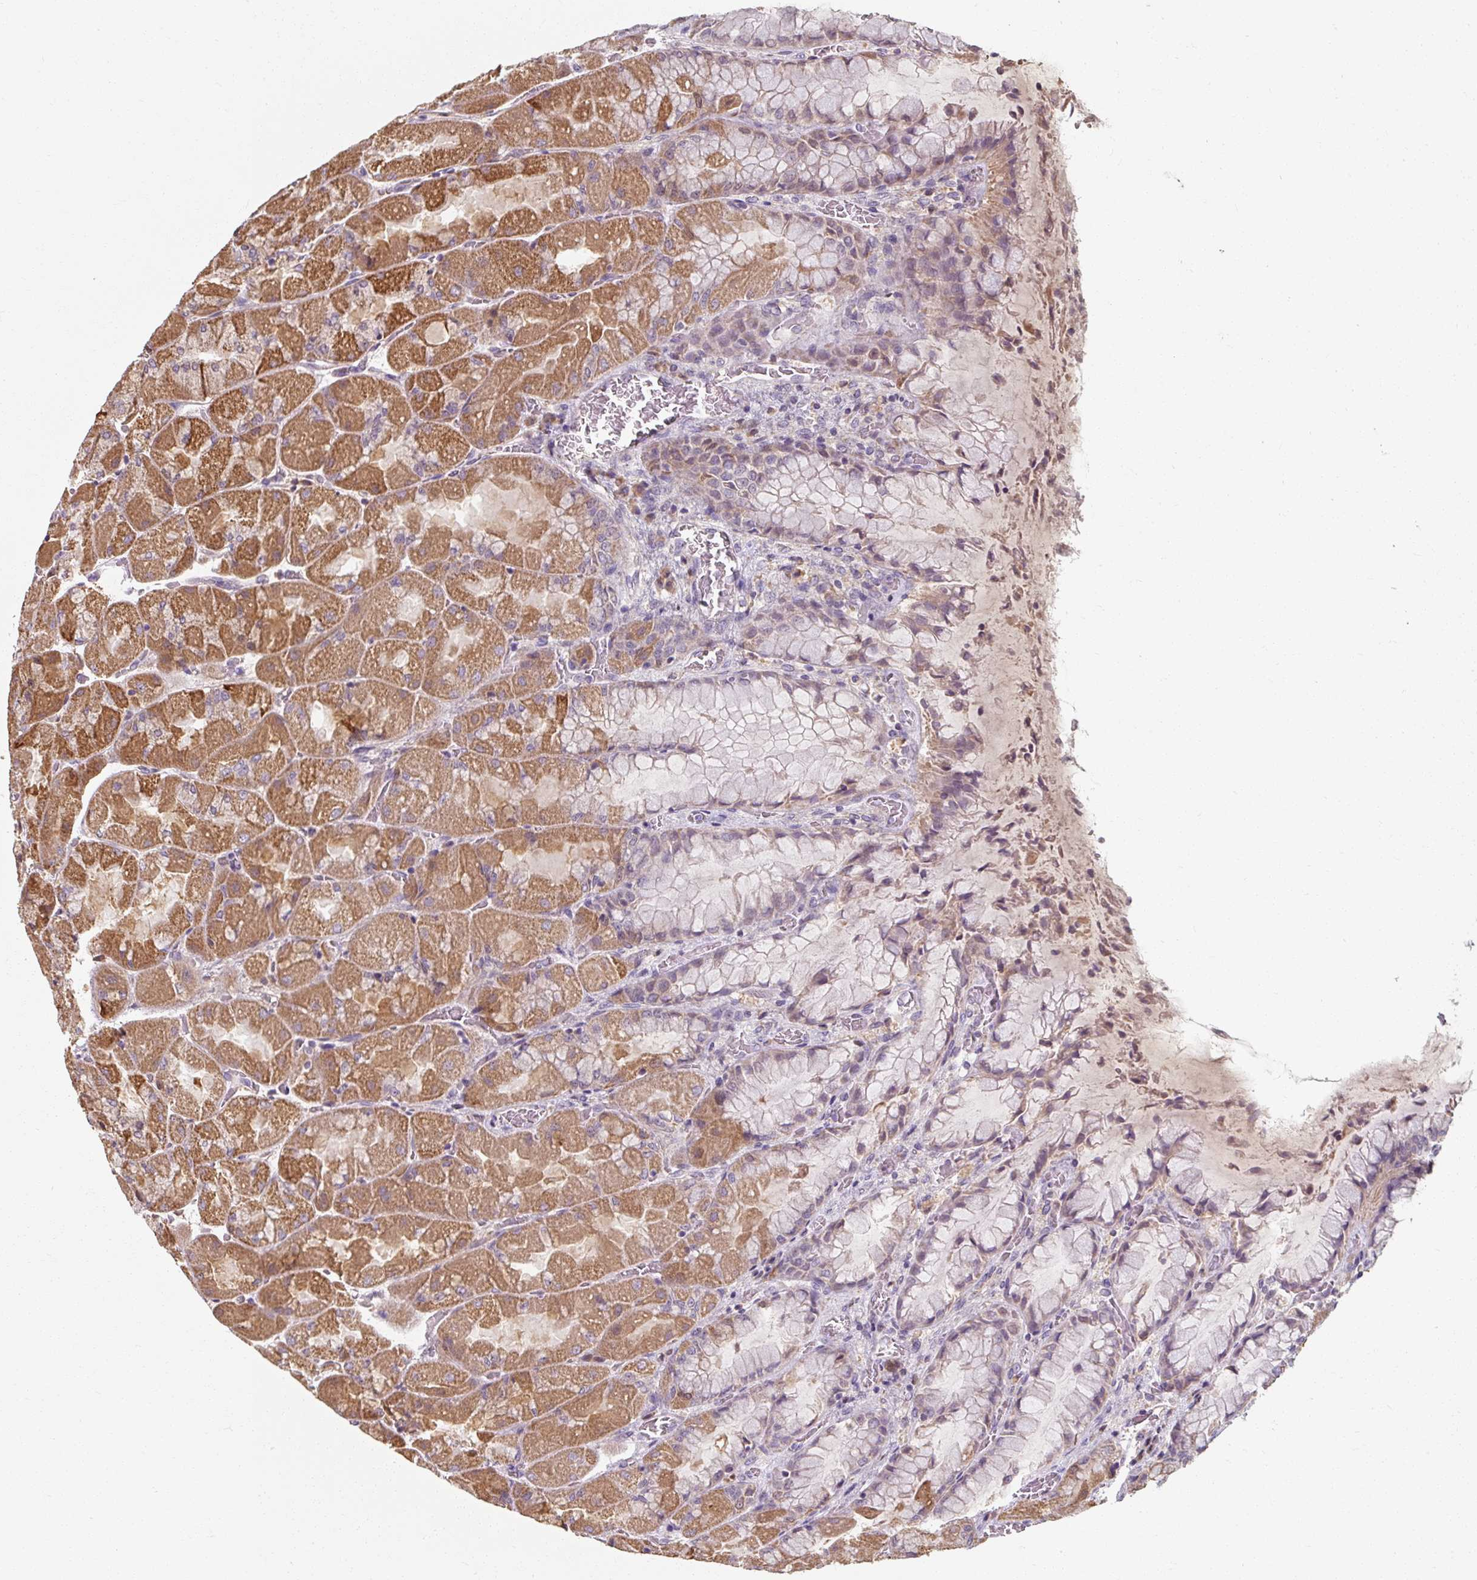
{"staining": {"intensity": "moderate", "quantity": ">75%", "location": "cytoplasmic/membranous"}, "tissue": "stomach", "cell_type": "Glandular cells", "image_type": "normal", "snomed": [{"axis": "morphology", "description": "Normal tissue, NOS"}, {"axis": "topography", "description": "Stomach"}], "caption": "IHC (DAB) staining of benign stomach demonstrates moderate cytoplasmic/membranous protein expression in approximately >75% of glandular cells. (Brightfield microscopy of DAB IHC at high magnification).", "gene": "TSEN54", "patient": {"sex": "female", "age": 61}}